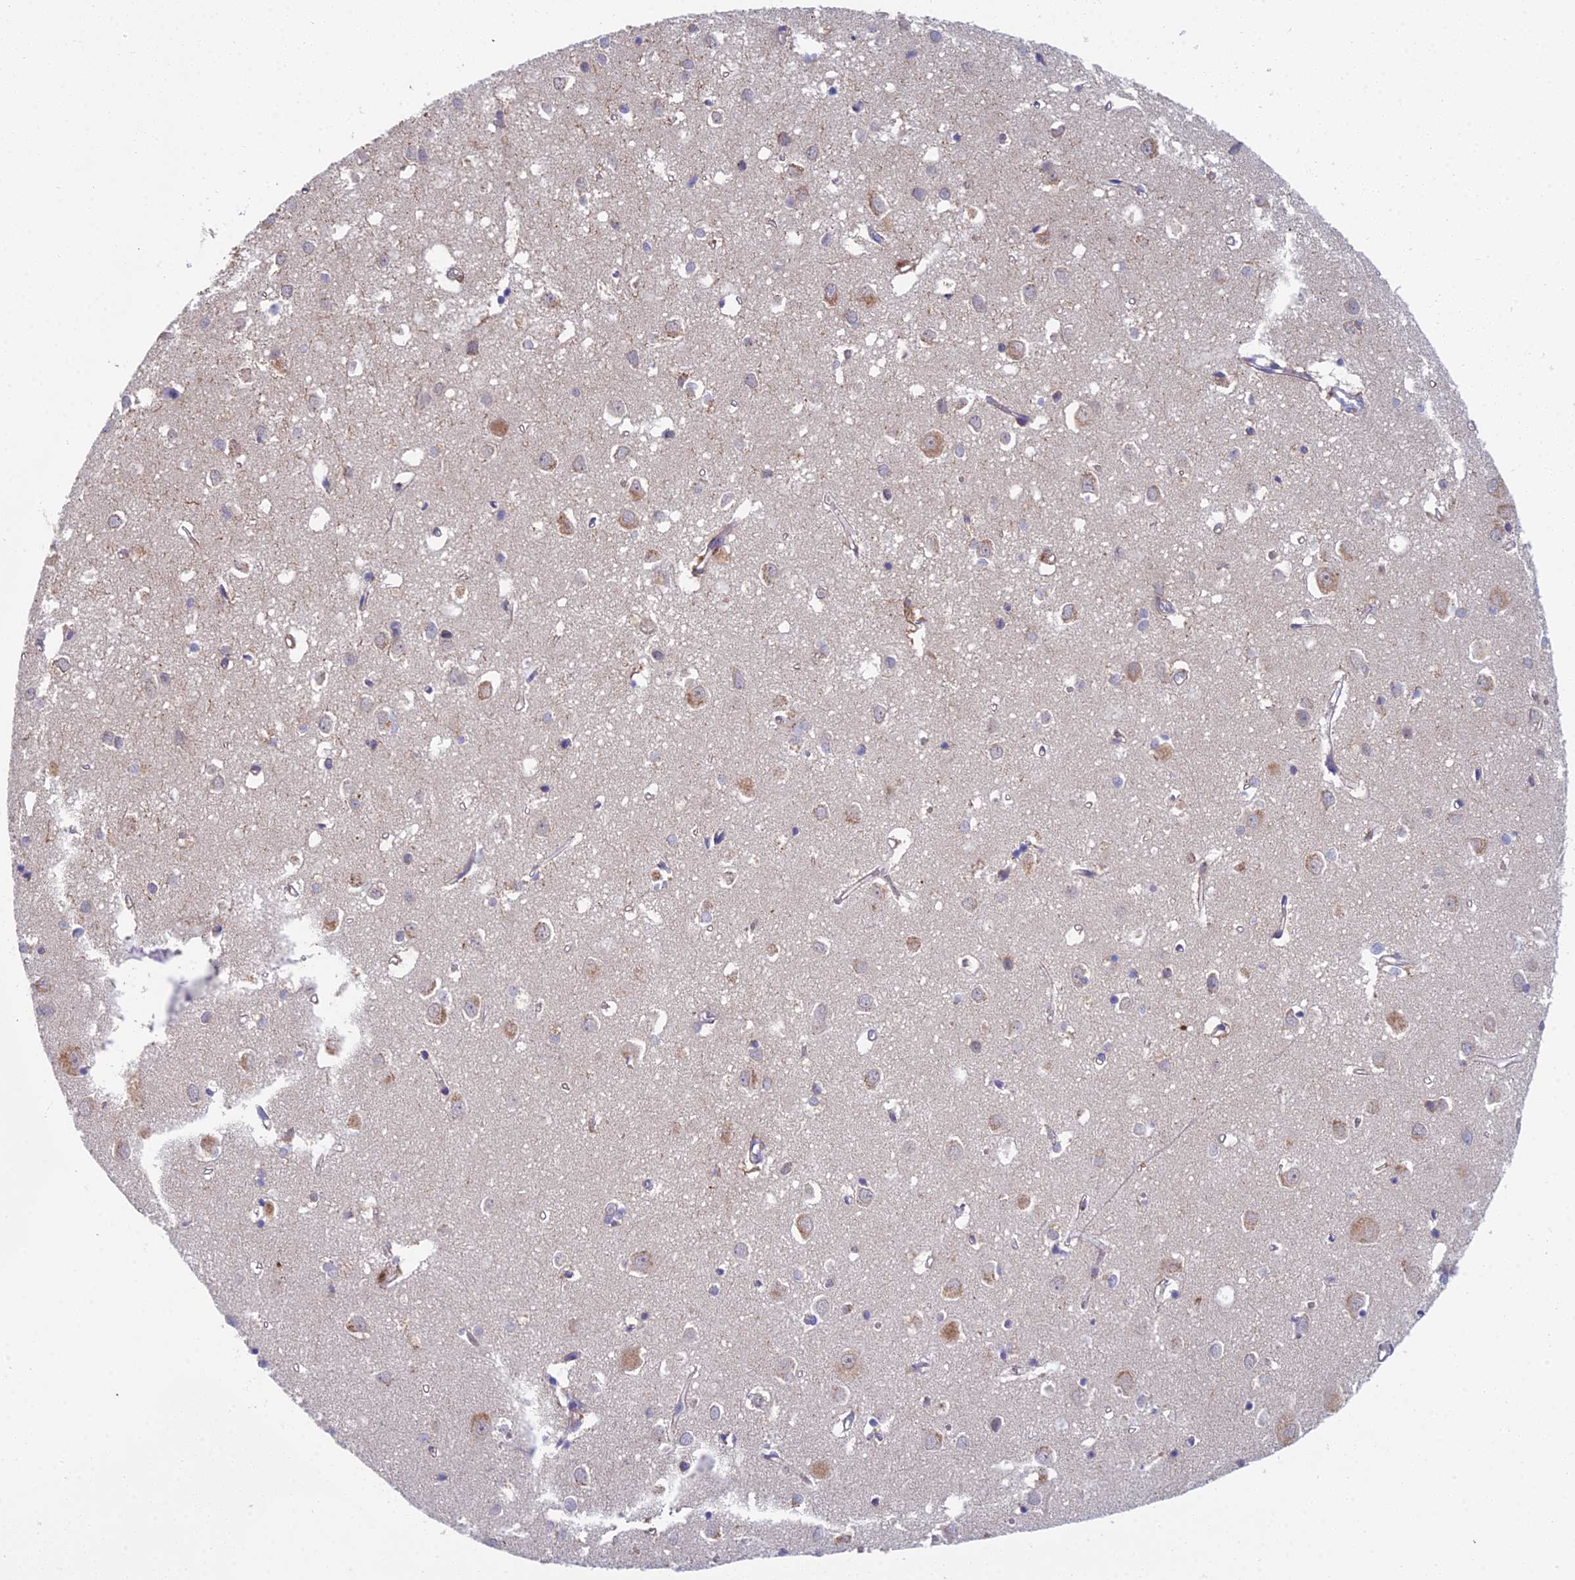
{"staining": {"intensity": "negative", "quantity": "none", "location": "none"}, "tissue": "cerebral cortex", "cell_type": "Endothelial cells", "image_type": "normal", "snomed": [{"axis": "morphology", "description": "Normal tissue, NOS"}, {"axis": "topography", "description": "Cerebral cortex"}], "caption": "Protein analysis of benign cerebral cortex displays no significant positivity in endothelial cells.", "gene": "METTL26", "patient": {"sex": "female", "age": 64}}